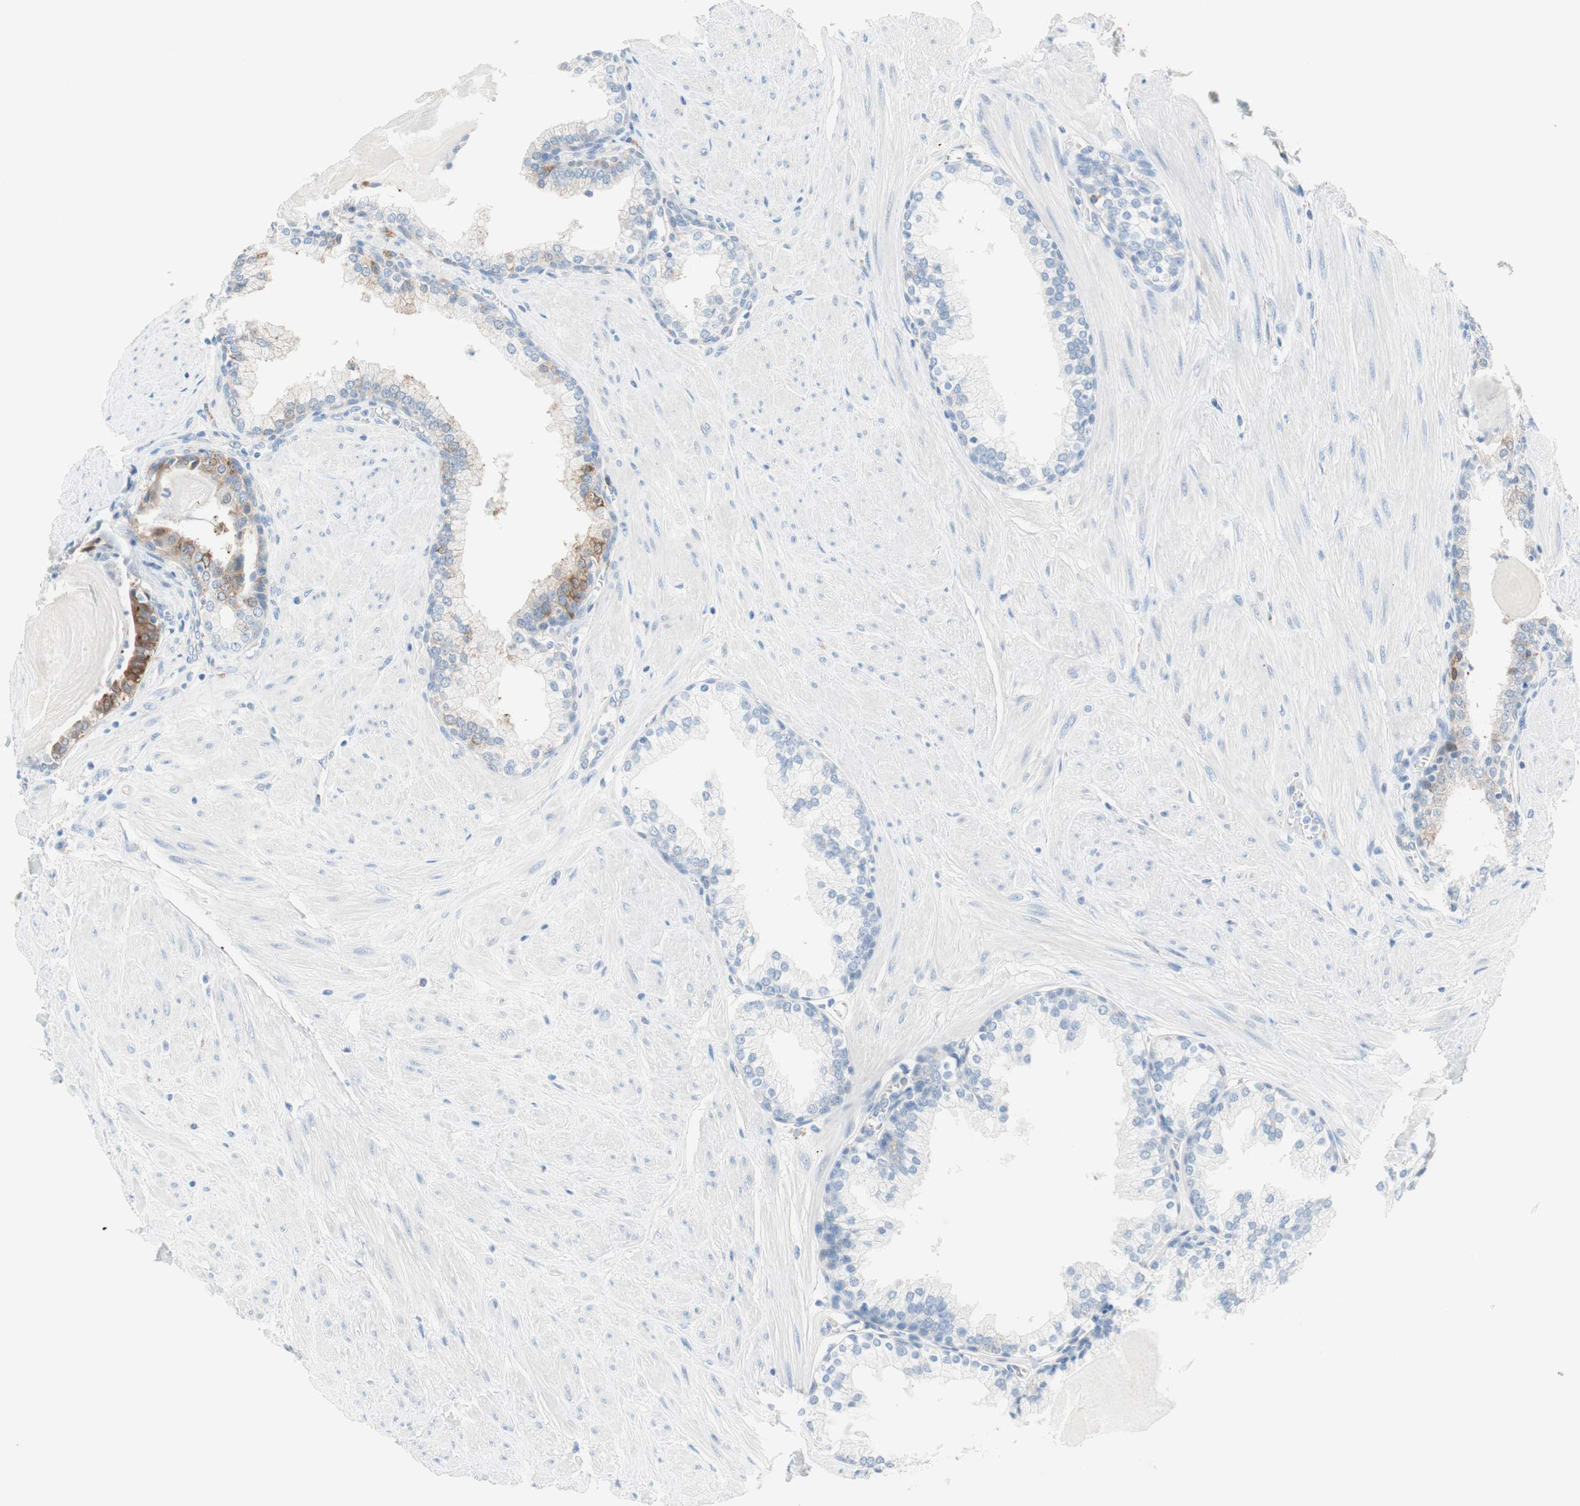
{"staining": {"intensity": "weak", "quantity": "<25%", "location": "cytoplasmic/membranous"}, "tissue": "prostate", "cell_type": "Glandular cells", "image_type": "normal", "snomed": [{"axis": "morphology", "description": "Normal tissue, NOS"}, {"axis": "topography", "description": "Prostate"}], "caption": "Immunohistochemistry (IHC) histopathology image of benign prostate: prostate stained with DAB displays no significant protein expression in glandular cells. Brightfield microscopy of immunohistochemistry (IHC) stained with DAB (3,3'-diaminobenzidine) (brown) and hematoxylin (blue), captured at high magnification.", "gene": "GLUL", "patient": {"sex": "male", "age": 51}}